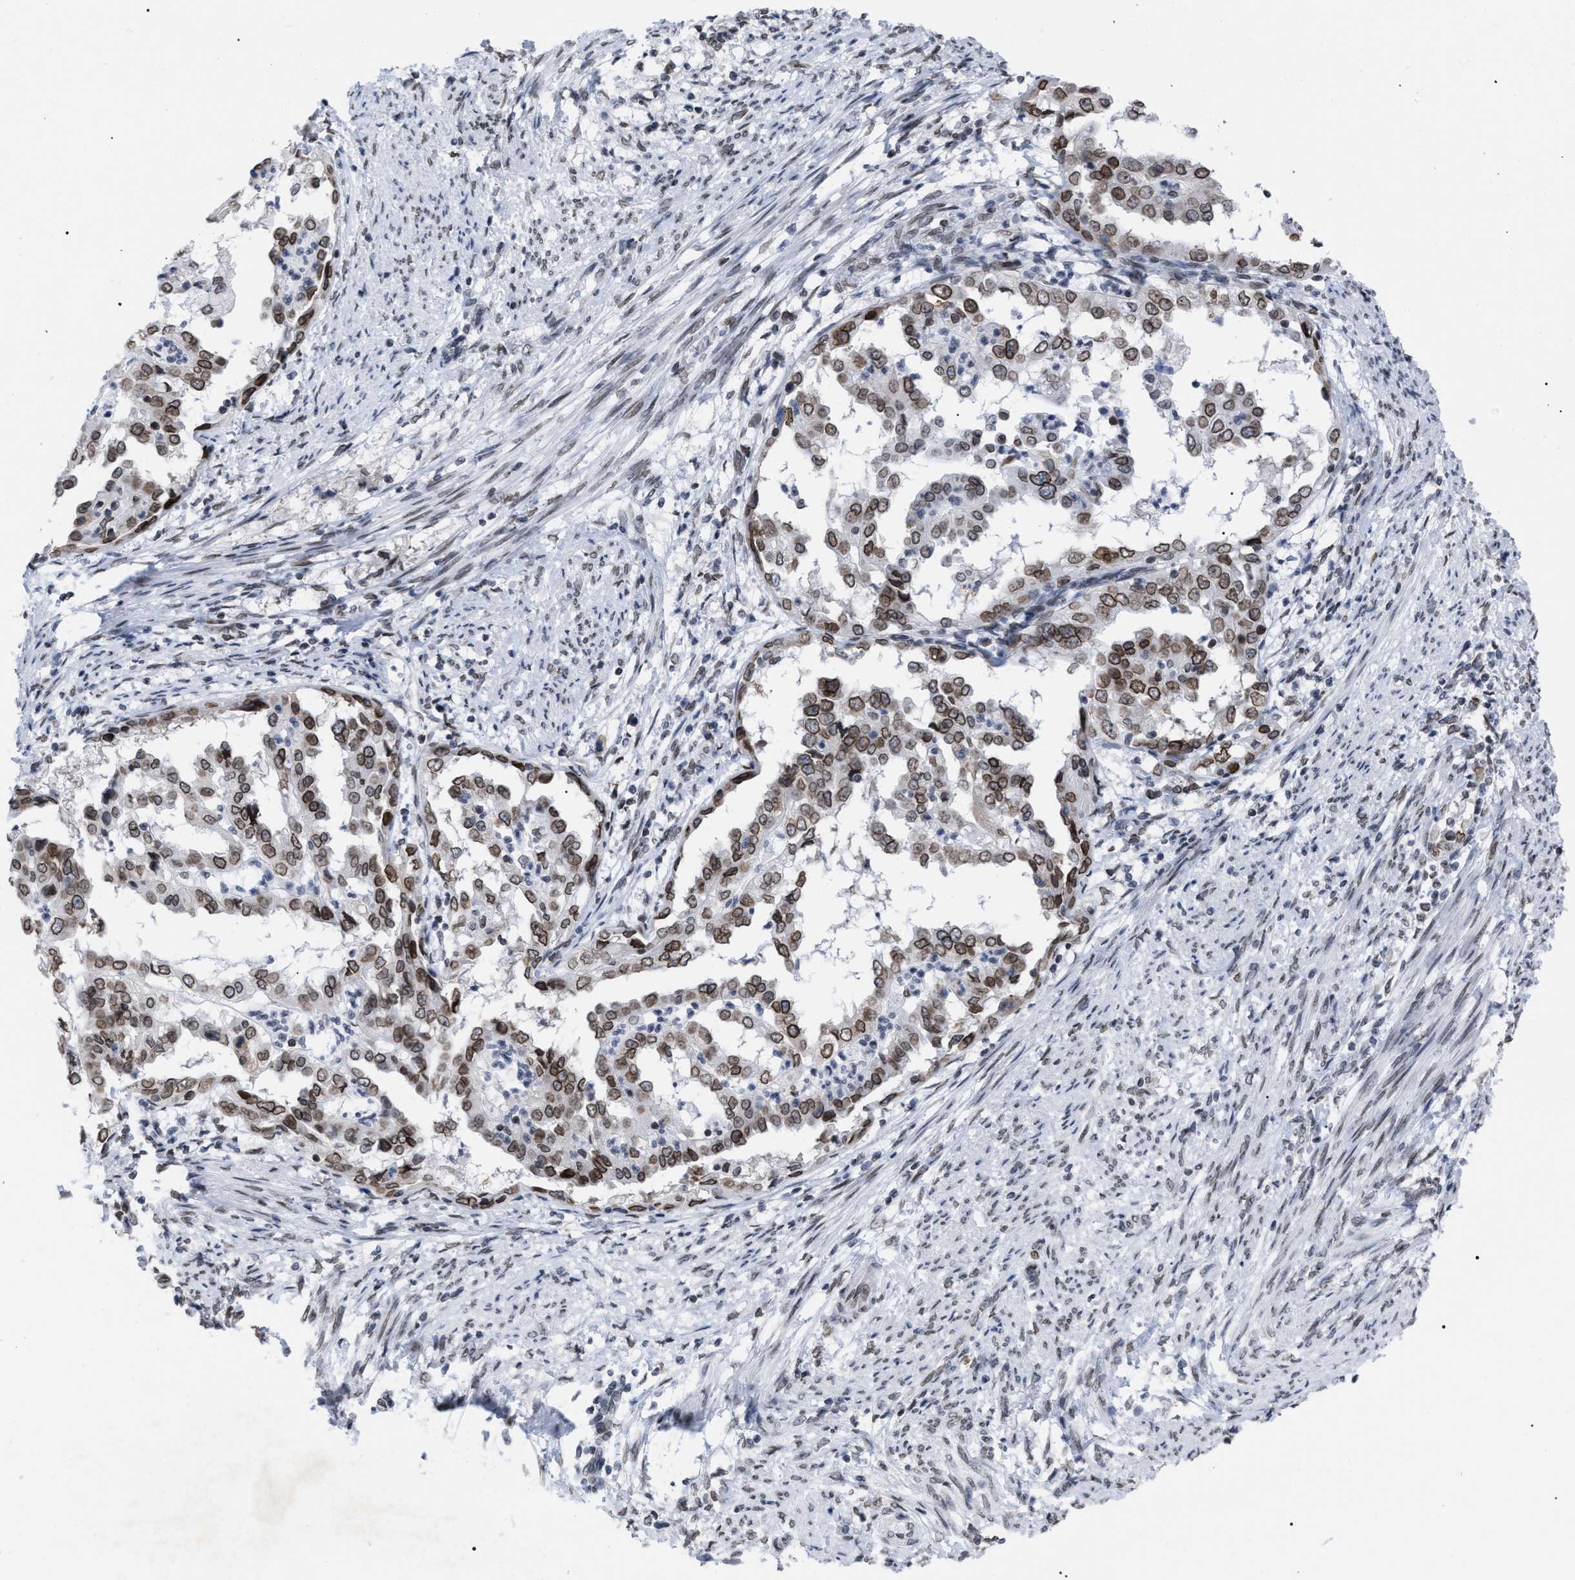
{"staining": {"intensity": "moderate", "quantity": ">75%", "location": "cytoplasmic/membranous,nuclear"}, "tissue": "endometrial cancer", "cell_type": "Tumor cells", "image_type": "cancer", "snomed": [{"axis": "morphology", "description": "Adenocarcinoma, NOS"}, {"axis": "topography", "description": "Endometrium"}], "caption": "Immunohistochemical staining of human adenocarcinoma (endometrial) demonstrates medium levels of moderate cytoplasmic/membranous and nuclear protein positivity in about >75% of tumor cells.", "gene": "TPR", "patient": {"sex": "female", "age": 85}}